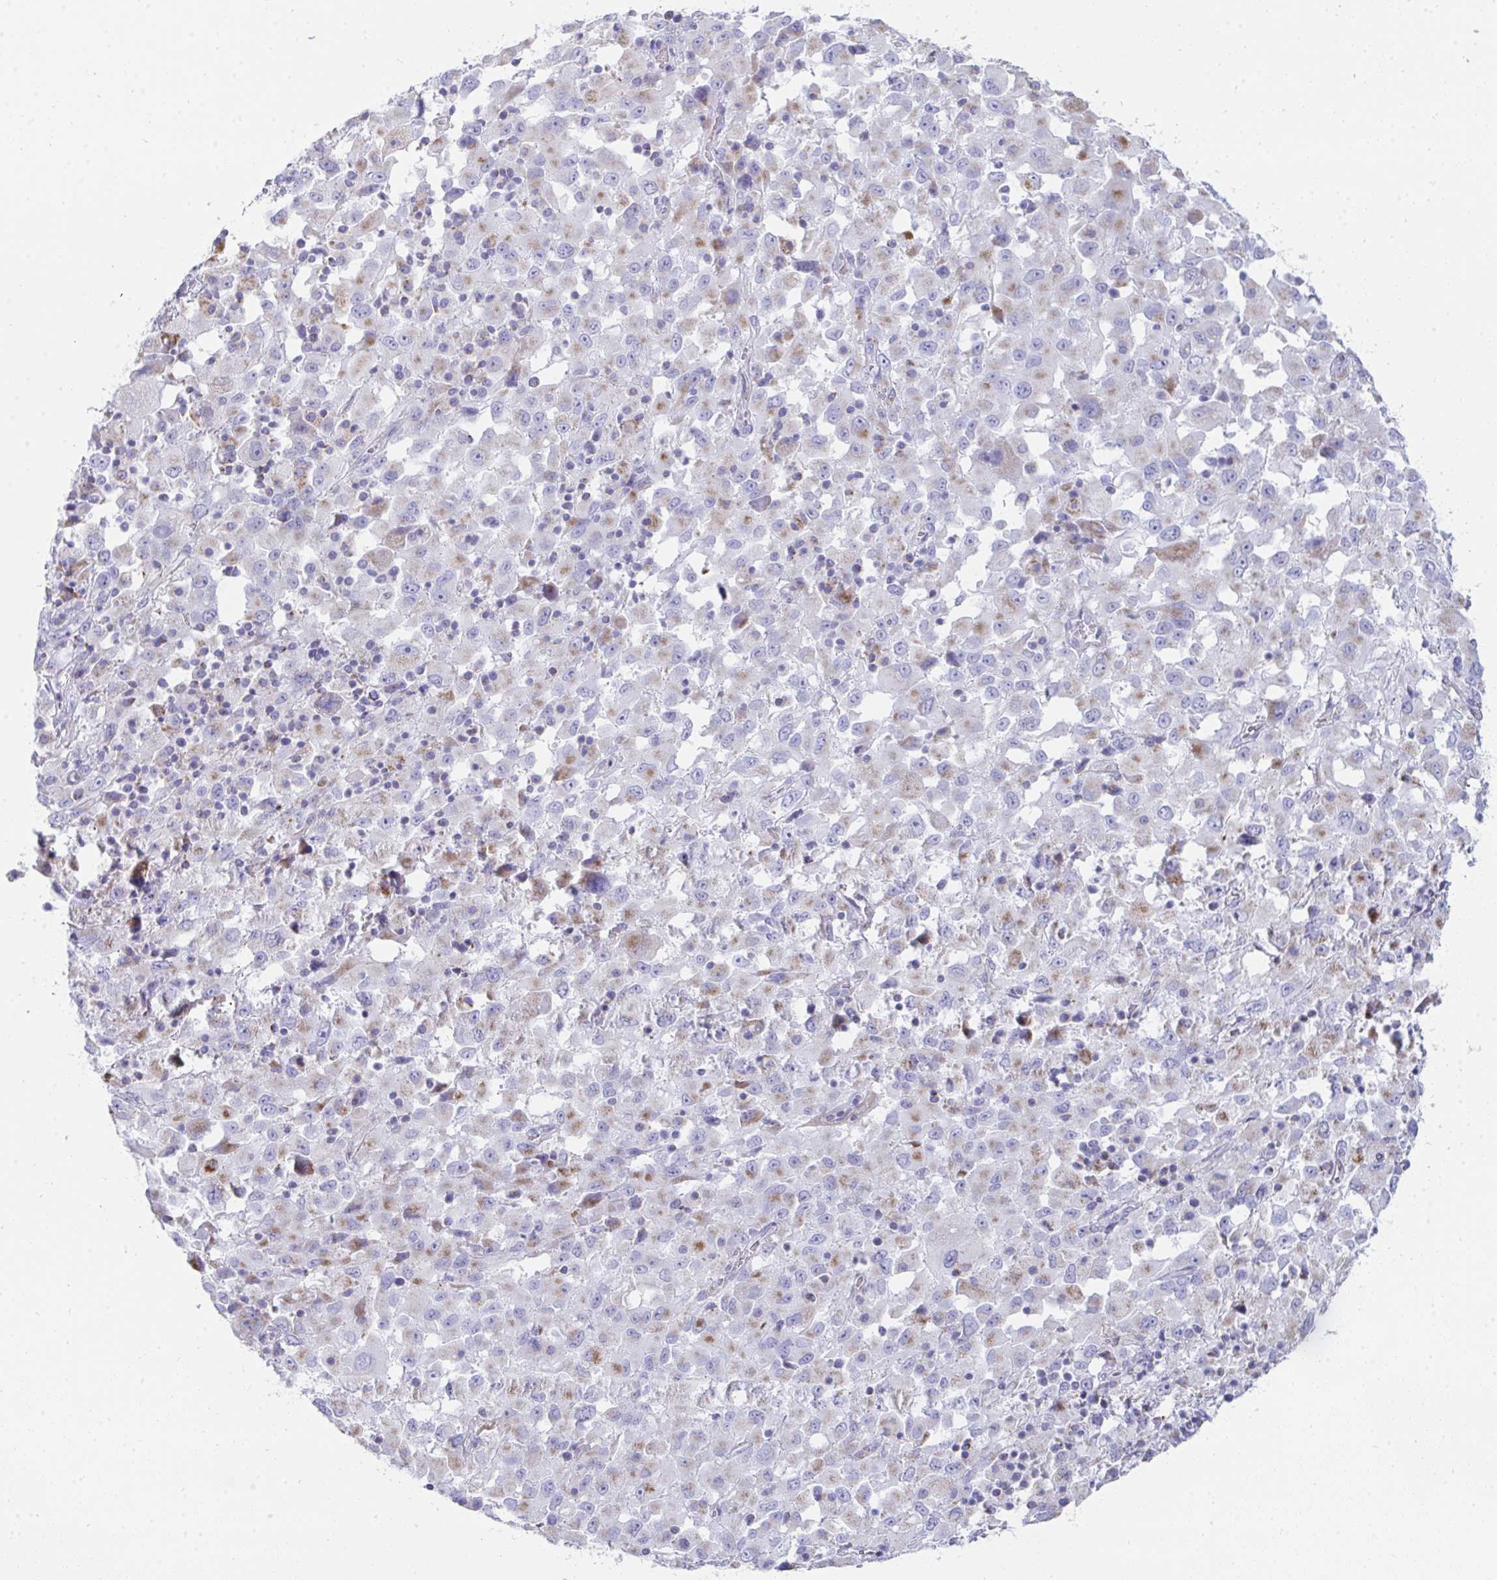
{"staining": {"intensity": "weak", "quantity": "25%-75%", "location": "cytoplasmic/membranous"}, "tissue": "melanoma", "cell_type": "Tumor cells", "image_type": "cancer", "snomed": [{"axis": "morphology", "description": "Malignant melanoma, Metastatic site"}, {"axis": "topography", "description": "Soft tissue"}], "caption": "Protein expression analysis of melanoma shows weak cytoplasmic/membranous expression in approximately 25%-75% of tumor cells.", "gene": "AIFM1", "patient": {"sex": "male", "age": 50}}